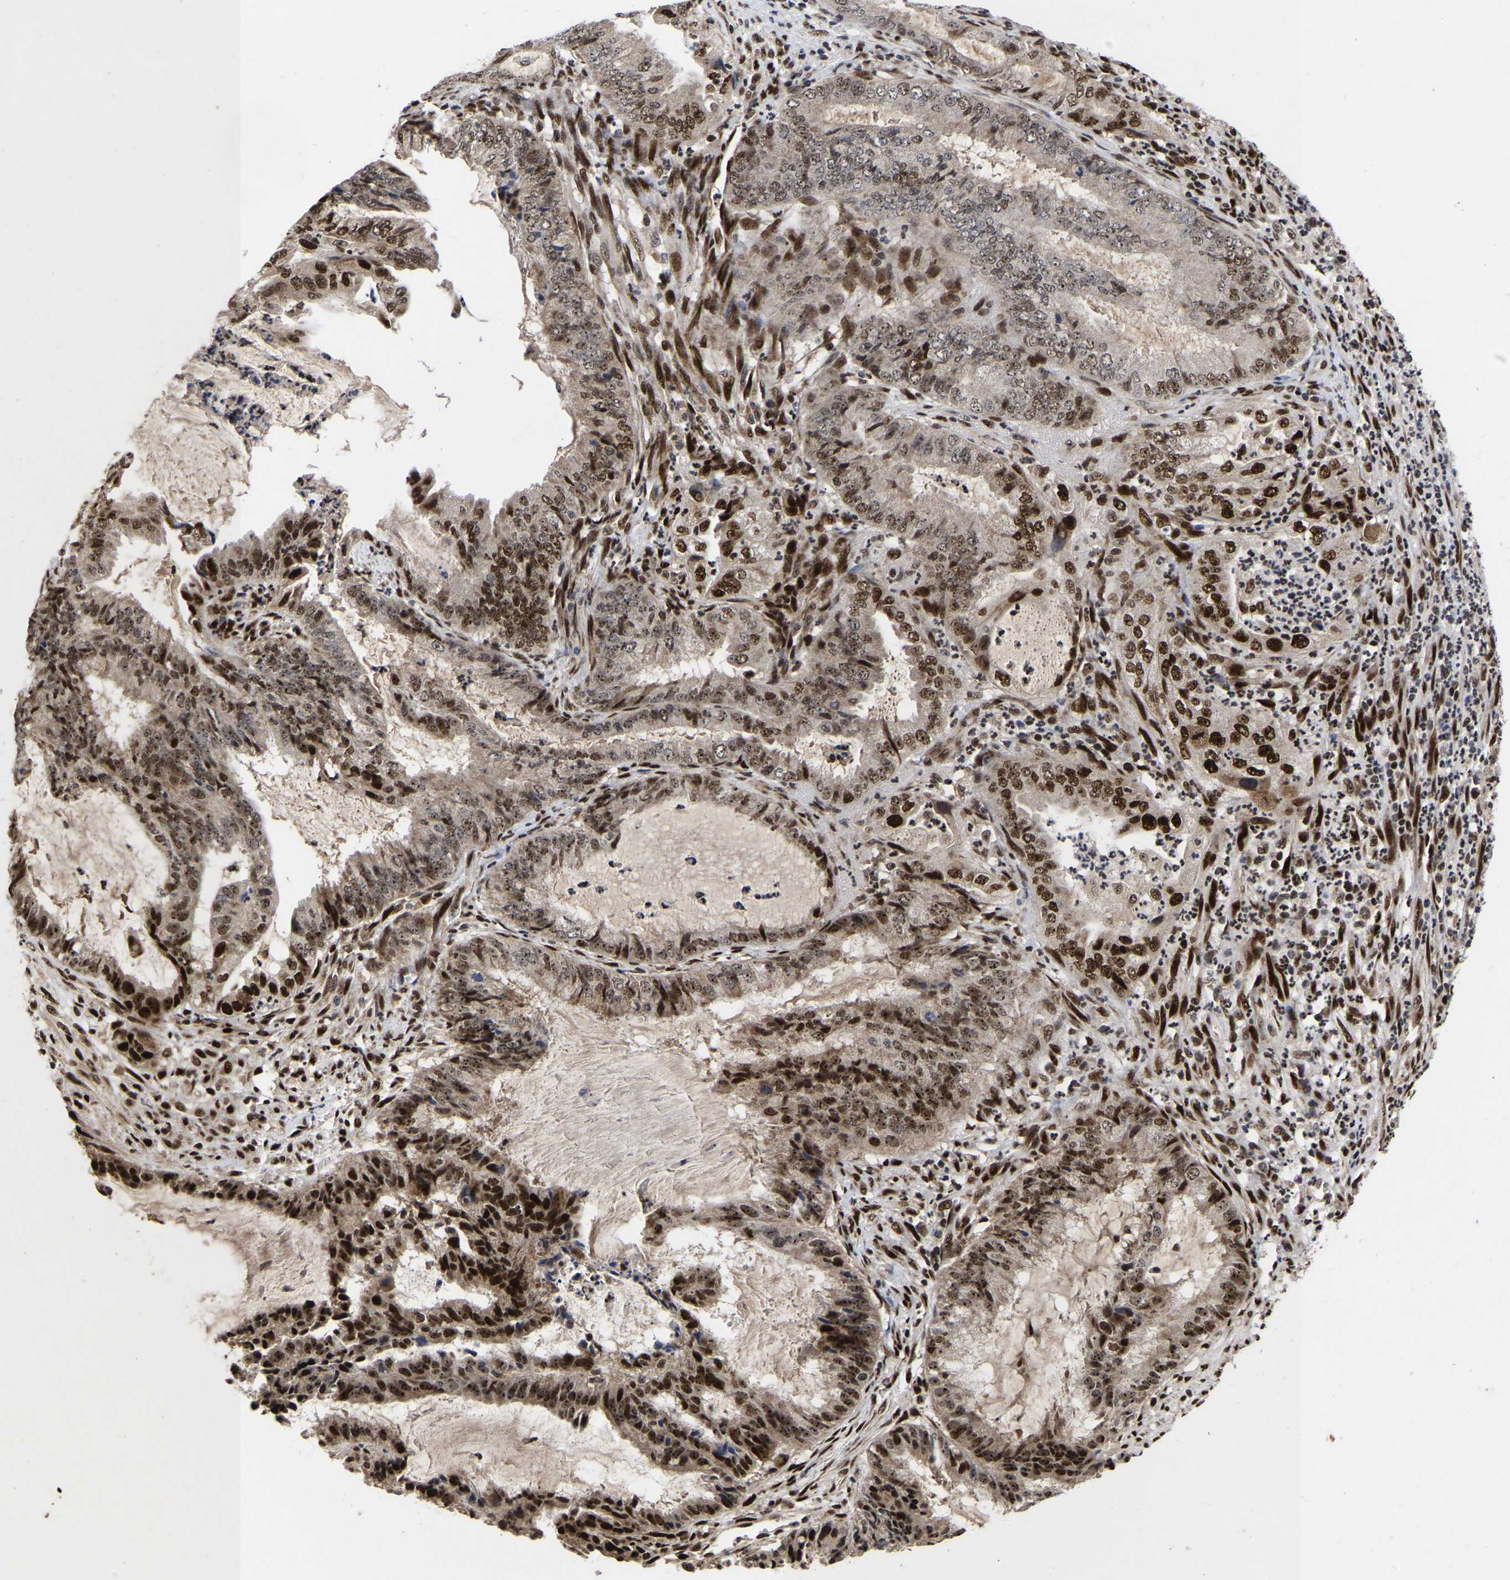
{"staining": {"intensity": "strong", "quantity": ">75%", "location": "nuclear"}, "tissue": "endometrial cancer", "cell_type": "Tumor cells", "image_type": "cancer", "snomed": [{"axis": "morphology", "description": "Adenocarcinoma, NOS"}, {"axis": "topography", "description": "Endometrium"}], "caption": "There is high levels of strong nuclear staining in tumor cells of endometrial cancer (adenocarcinoma), as demonstrated by immunohistochemical staining (brown color).", "gene": "JUNB", "patient": {"sex": "female", "age": 51}}